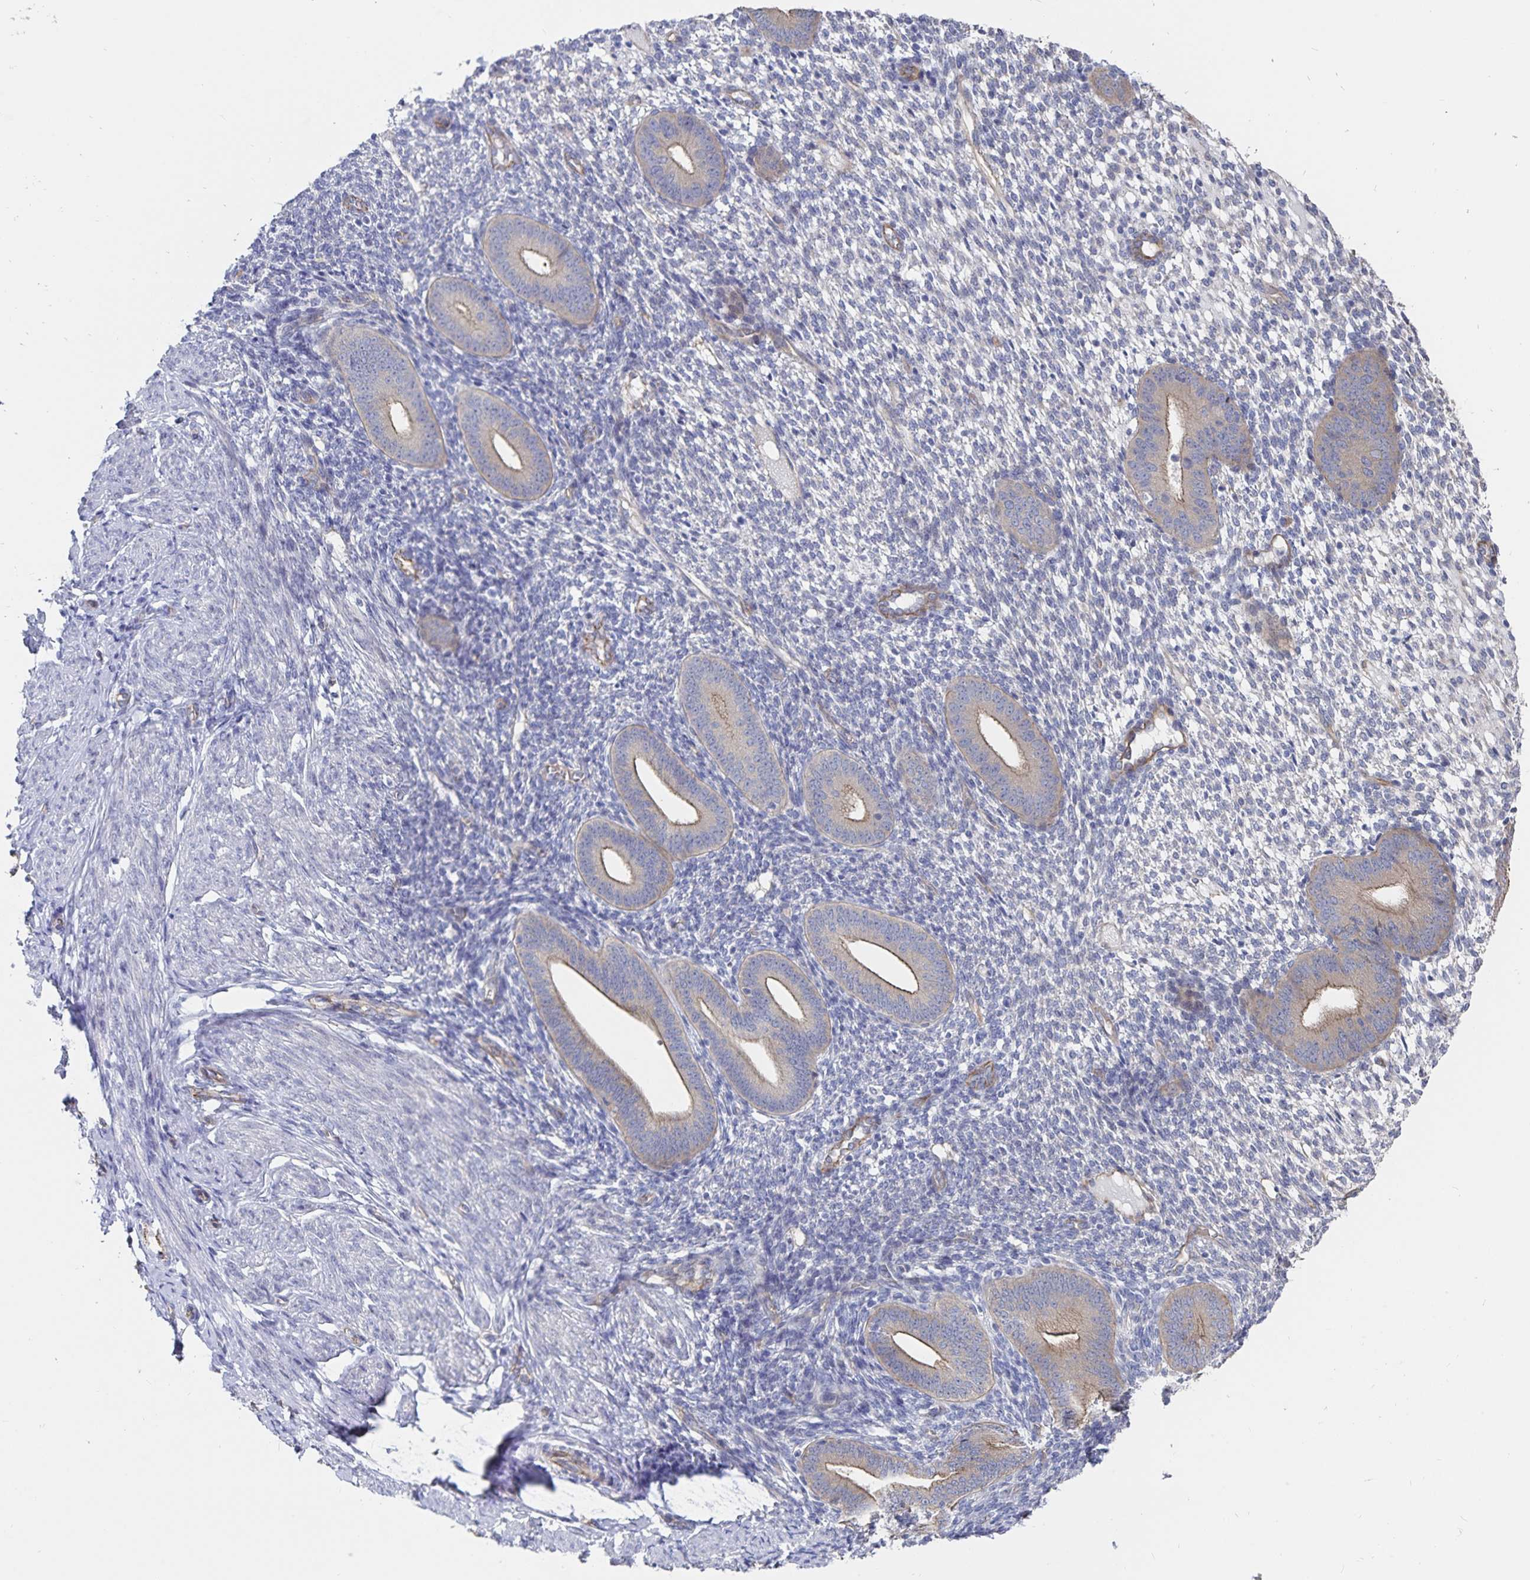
{"staining": {"intensity": "negative", "quantity": "none", "location": "none"}, "tissue": "endometrium", "cell_type": "Cells in endometrial stroma", "image_type": "normal", "snomed": [{"axis": "morphology", "description": "Normal tissue, NOS"}, {"axis": "topography", "description": "Endometrium"}], "caption": "The photomicrograph exhibits no staining of cells in endometrial stroma in unremarkable endometrium. (DAB (3,3'-diaminobenzidine) immunohistochemistry (IHC) visualized using brightfield microscopy, high magnification).", "gene": "SSTR1", "patient": {"sex": "female", "age": 40}}